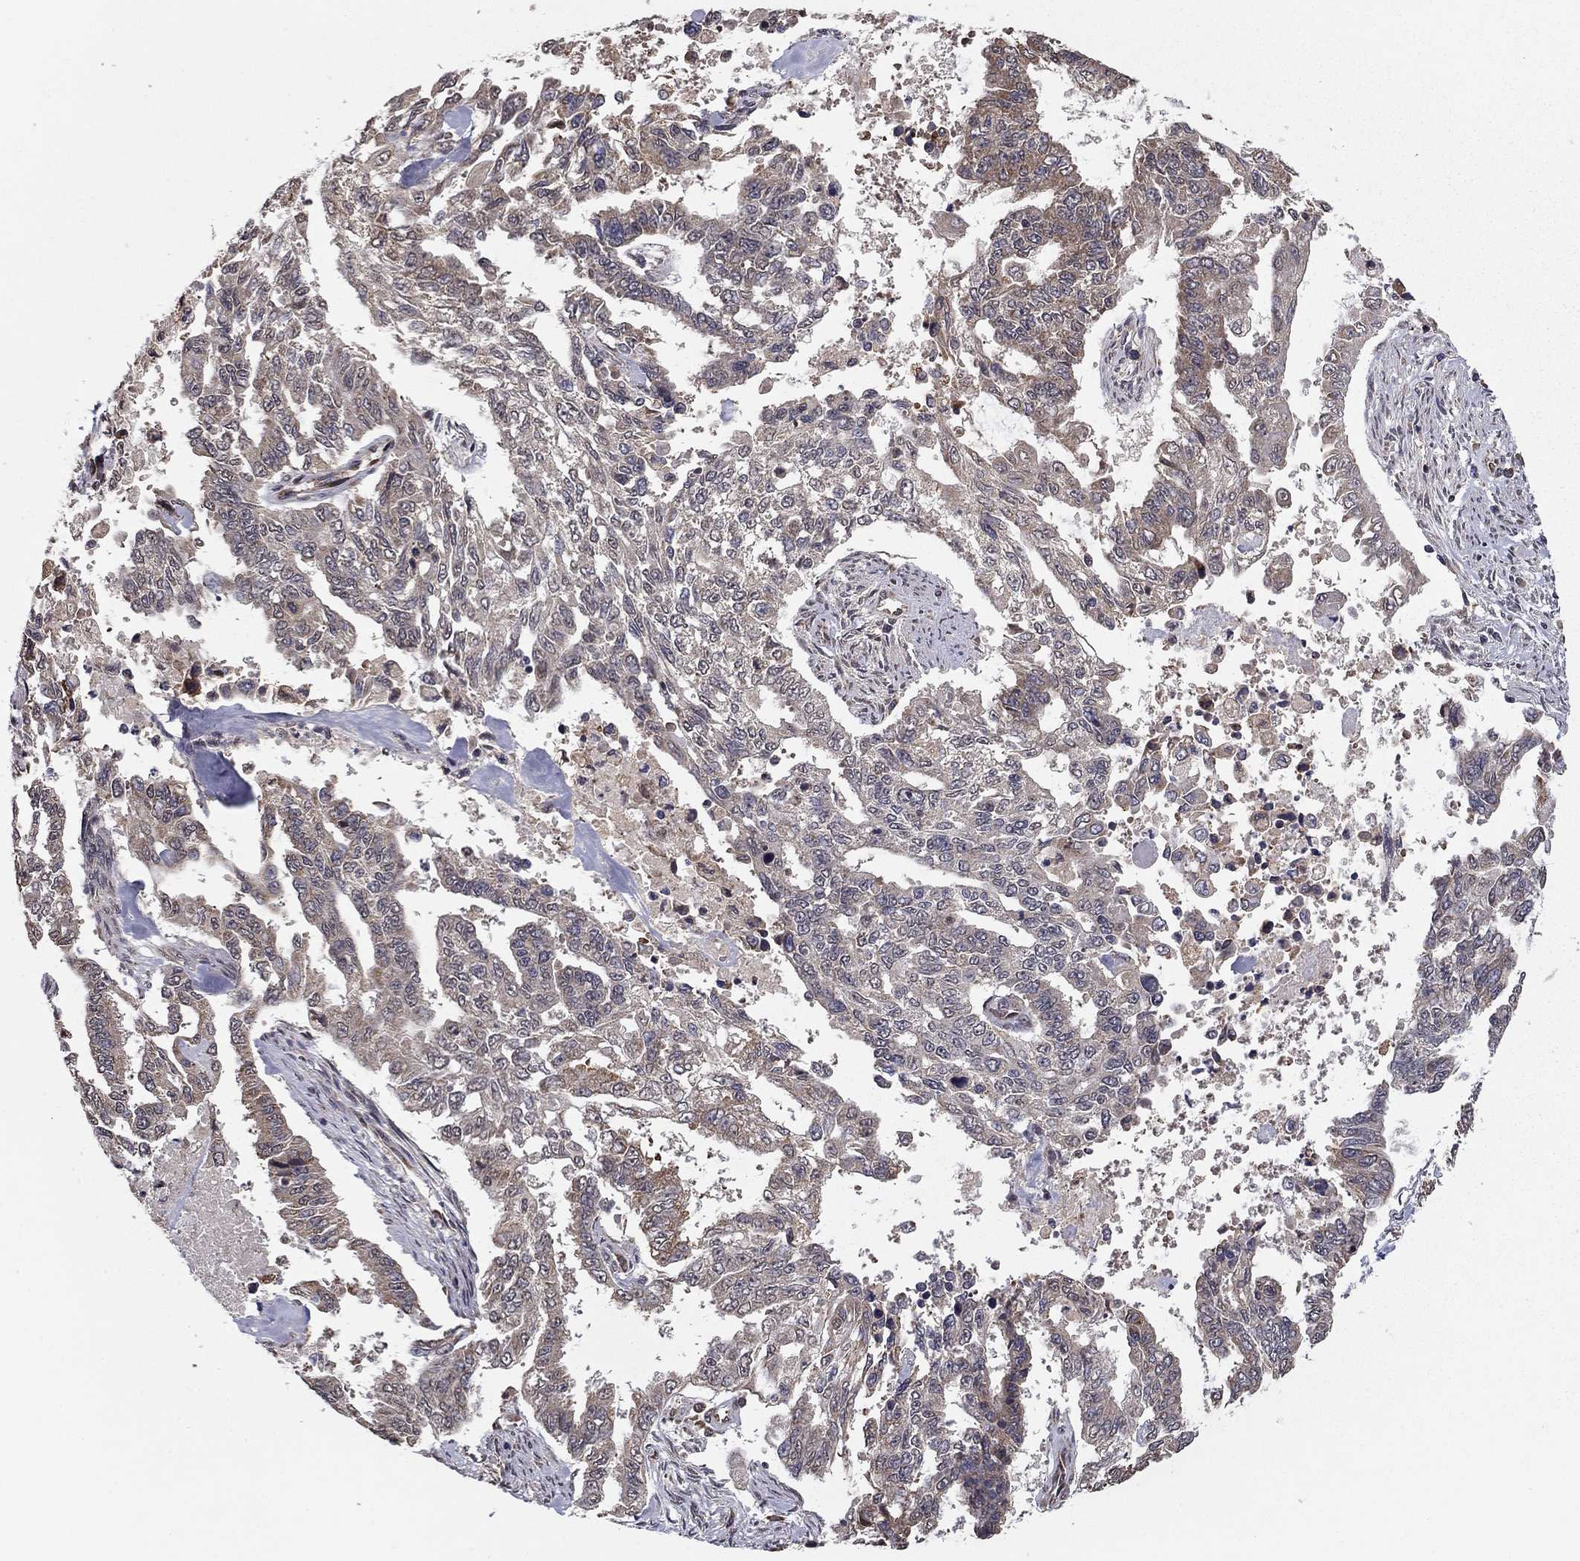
{"staining": {"intensity": "weak", "quantity": "25%-75%", "location": "cytoplasmic/membranous"}, "tissue": "endometrial cancer", "cell_type": "Tumor cells", "image_type": "cancer", "snomed": [{"axis": "morphology", "description": "Adenocarcinoma, NOS"}, {"axis": "topography", "description": "Uterus"}], "caption": "Human adenocarcinoma (endometrial) stained with a brown dye demonstrates weak cytoplasmic/membranous positive staining in about 25%-75% of tumor cells.", "gene": "SLC2A13", "patient": {"sex": "female", "age": 59}}